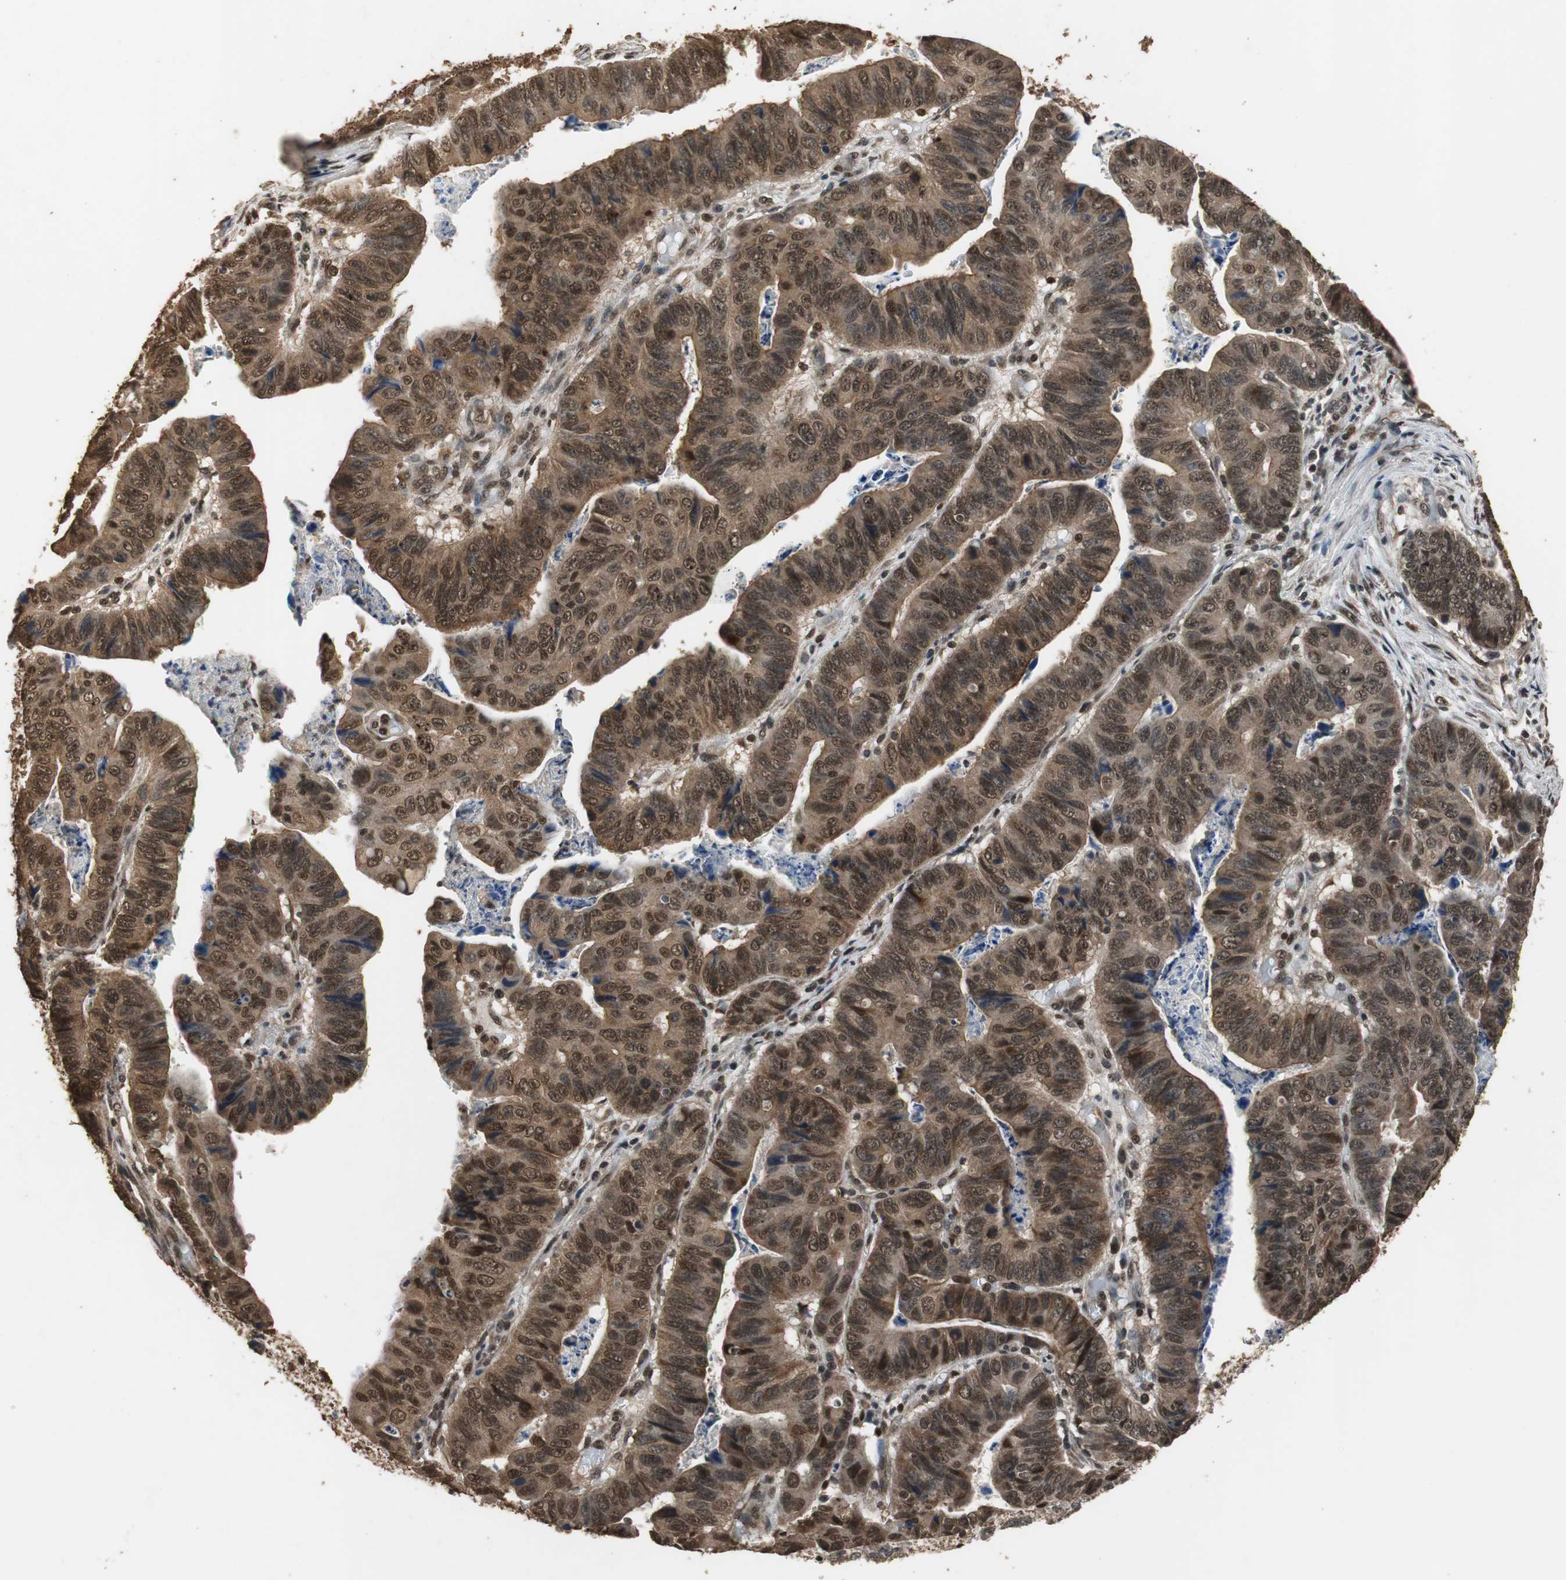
{"staining": {"intensity": "strong", "quantity": ">75%", "location": "cytoplasmic/membranous,nuclear"}, "tissue": "stomach cancer", "cell_type": "Tumor cells", "image_type": "cancer", "snomed": [{"axis": "morphology", "description": "Adenocarcinoma, NOS"}, {"axis": "topography", "description": "Stomach, lower"}], "caption": "IHC staining of stomach adenocarcinoma, which displays high levels of strong cytoplasmic/membranous and nuclear expression in approximately >75% of tumor cells indicating strong cytoplasmic/membranous and nuclear protein expression. The staining was performed using DAB (3,3'-diaminobenzidine) (brown) for protein detection and nuclei were counterstained in hematoxylin (blue).", "gene": "ZNF18", "patient": {"sex": "male", "age": 77}}